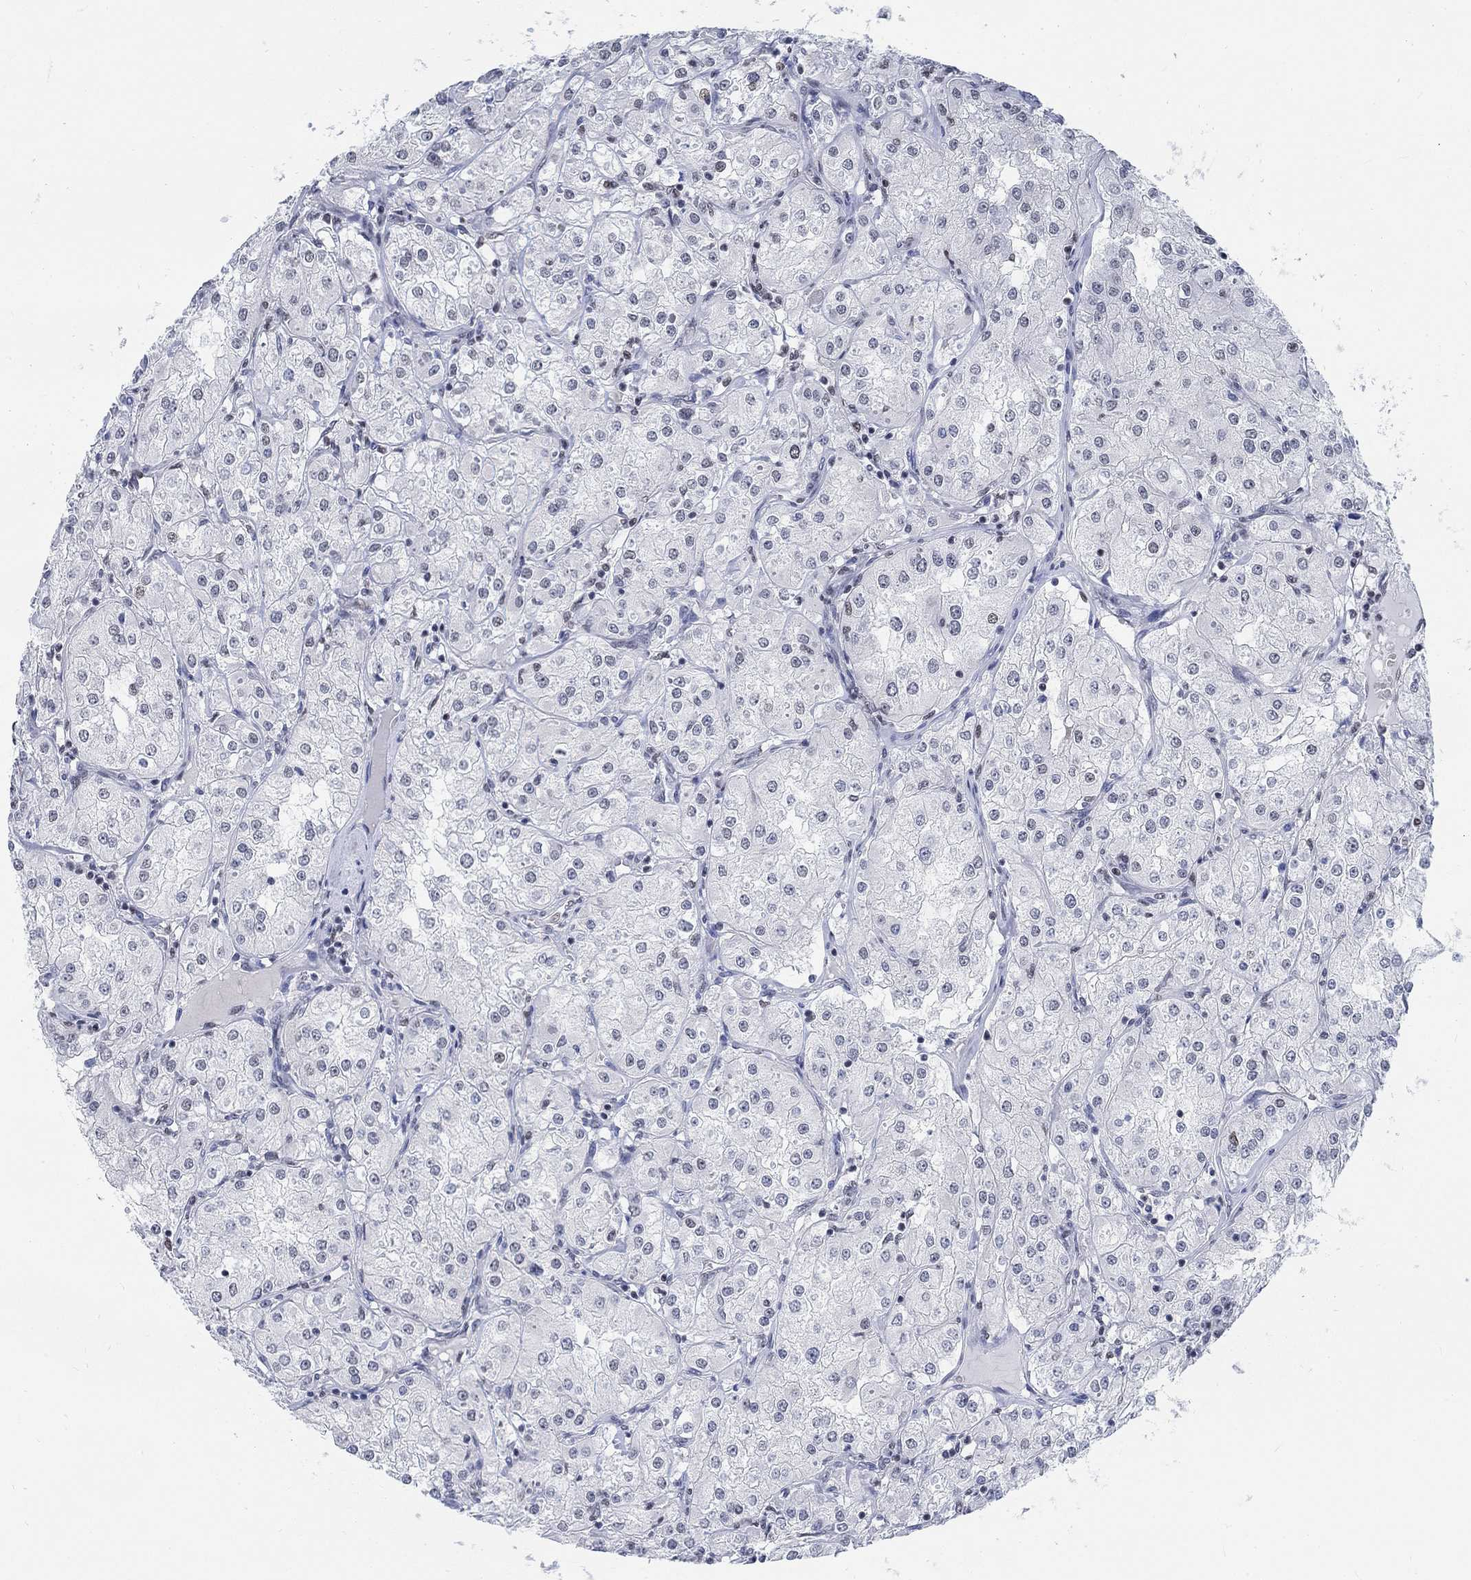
{"staining": {"intensity": "negative", "quantity": "none", "location": "none"}, "tissue": "renal cancer", "cell_type": "Tumor cells", "image_type": "cancer", "snomed": [{"axis": "morphology", "description": "Adenocarcinoma, NOS"}, {"axis": "topography", "description": "Kidney"}], "caption": "Tumor cells show no significant protein positivity in adenocarcinoma (renal). Brightfield microscopy of IHC stained with DAB (brown) and hematoxylin (blue), captured at high magnification.", "gene": "KCNH8", "patient": {"sex": "male", "age": 77}}